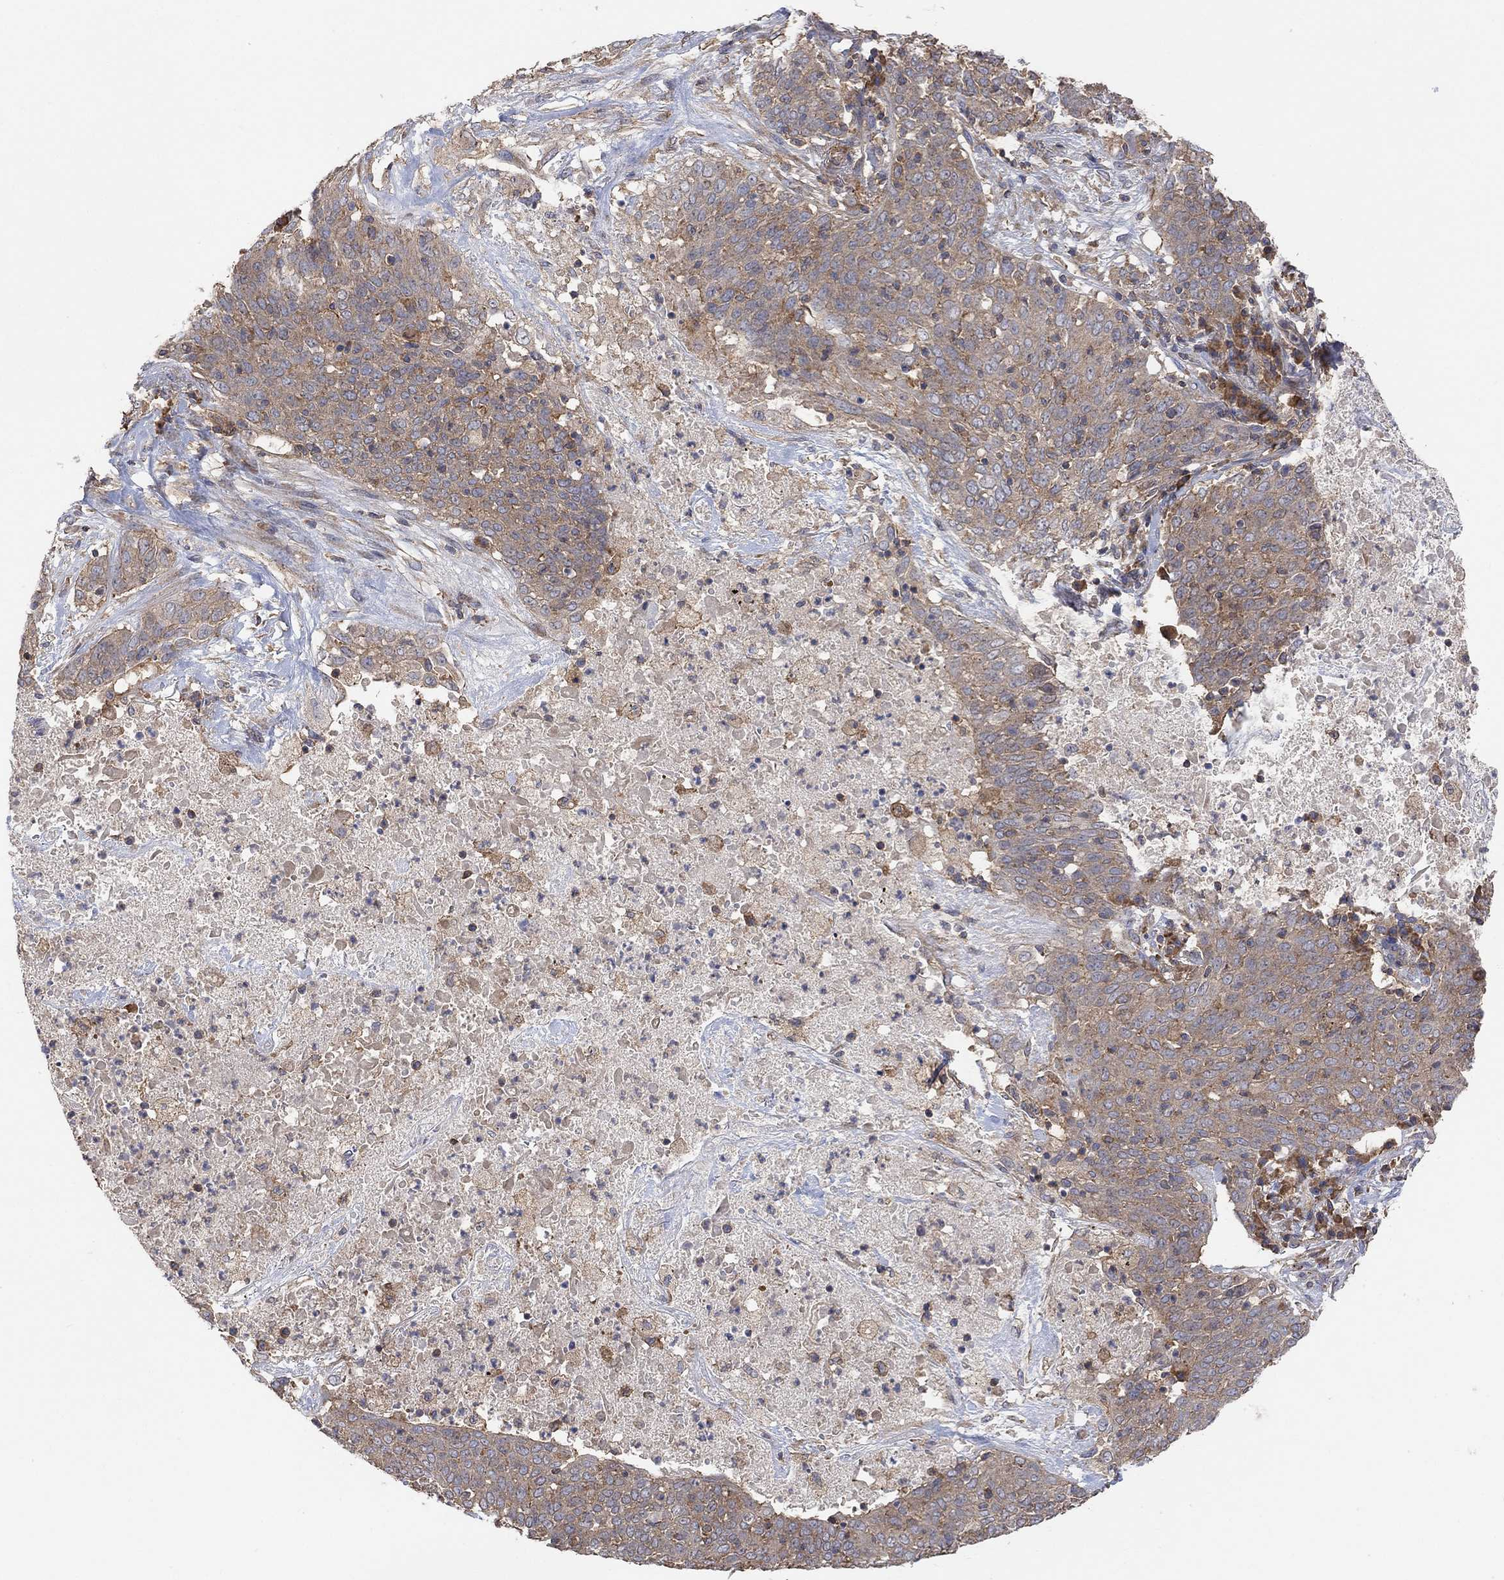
{"staining": {"intensity": "weak", "quantity": "<25%", "location": "cytoplasmic/membranous"}, "tissue": "lung cancer", "cell_type": "Tumor cells", "image_type": "cancer", "snomed": [{"axis": "morphology", "description": "Squamous cell carcinoma, NOS"}, {"axis": "topography", "description": "Lung"}], "caption": "An immunohistochemistry (IHC) photomicrograph of lung cancer is shown. There is no staining in tumor cells of lung cancer.", "gene": "BLOC1S3", "patient": {"sex": "male", "age": 82}}